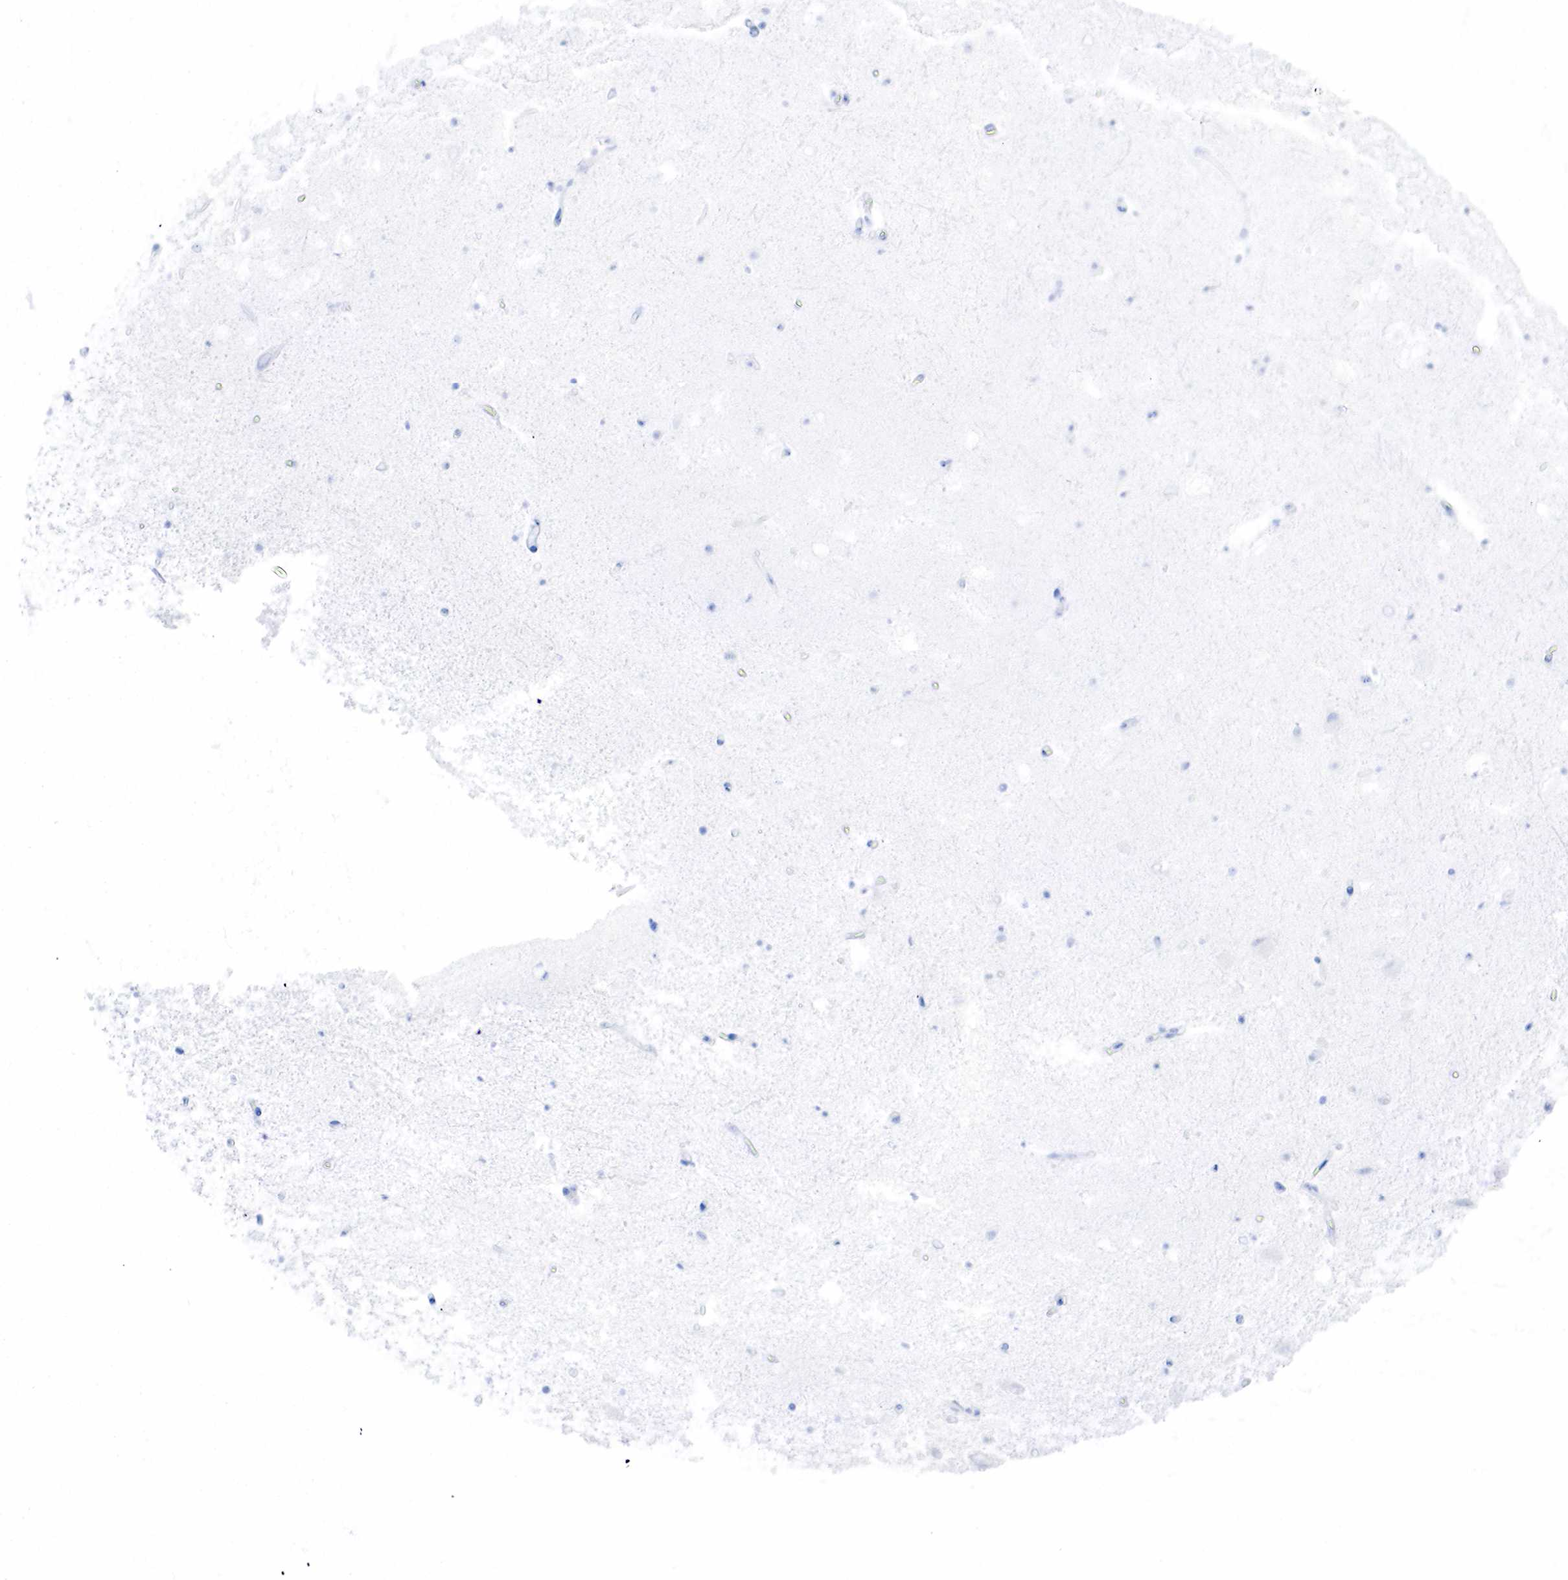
{"staining": {"intensity": "negative", "quantity": "none", "location": "none"}, "tissue": "hippocampus", "cell_type": "Glial cells", "image_type": "normal", "snomed": [{"axis": "morphology", "description": "Normal tissue, NOS"}, {"axis": "topography", "description": "Hippocampus"}], "caption": "Immunohistochemistry (IHC) of unremarkable hippocampus displays no positivity in glial cells.", "gene": "PTH", "patient": {"sex": "male", "age": 45}}